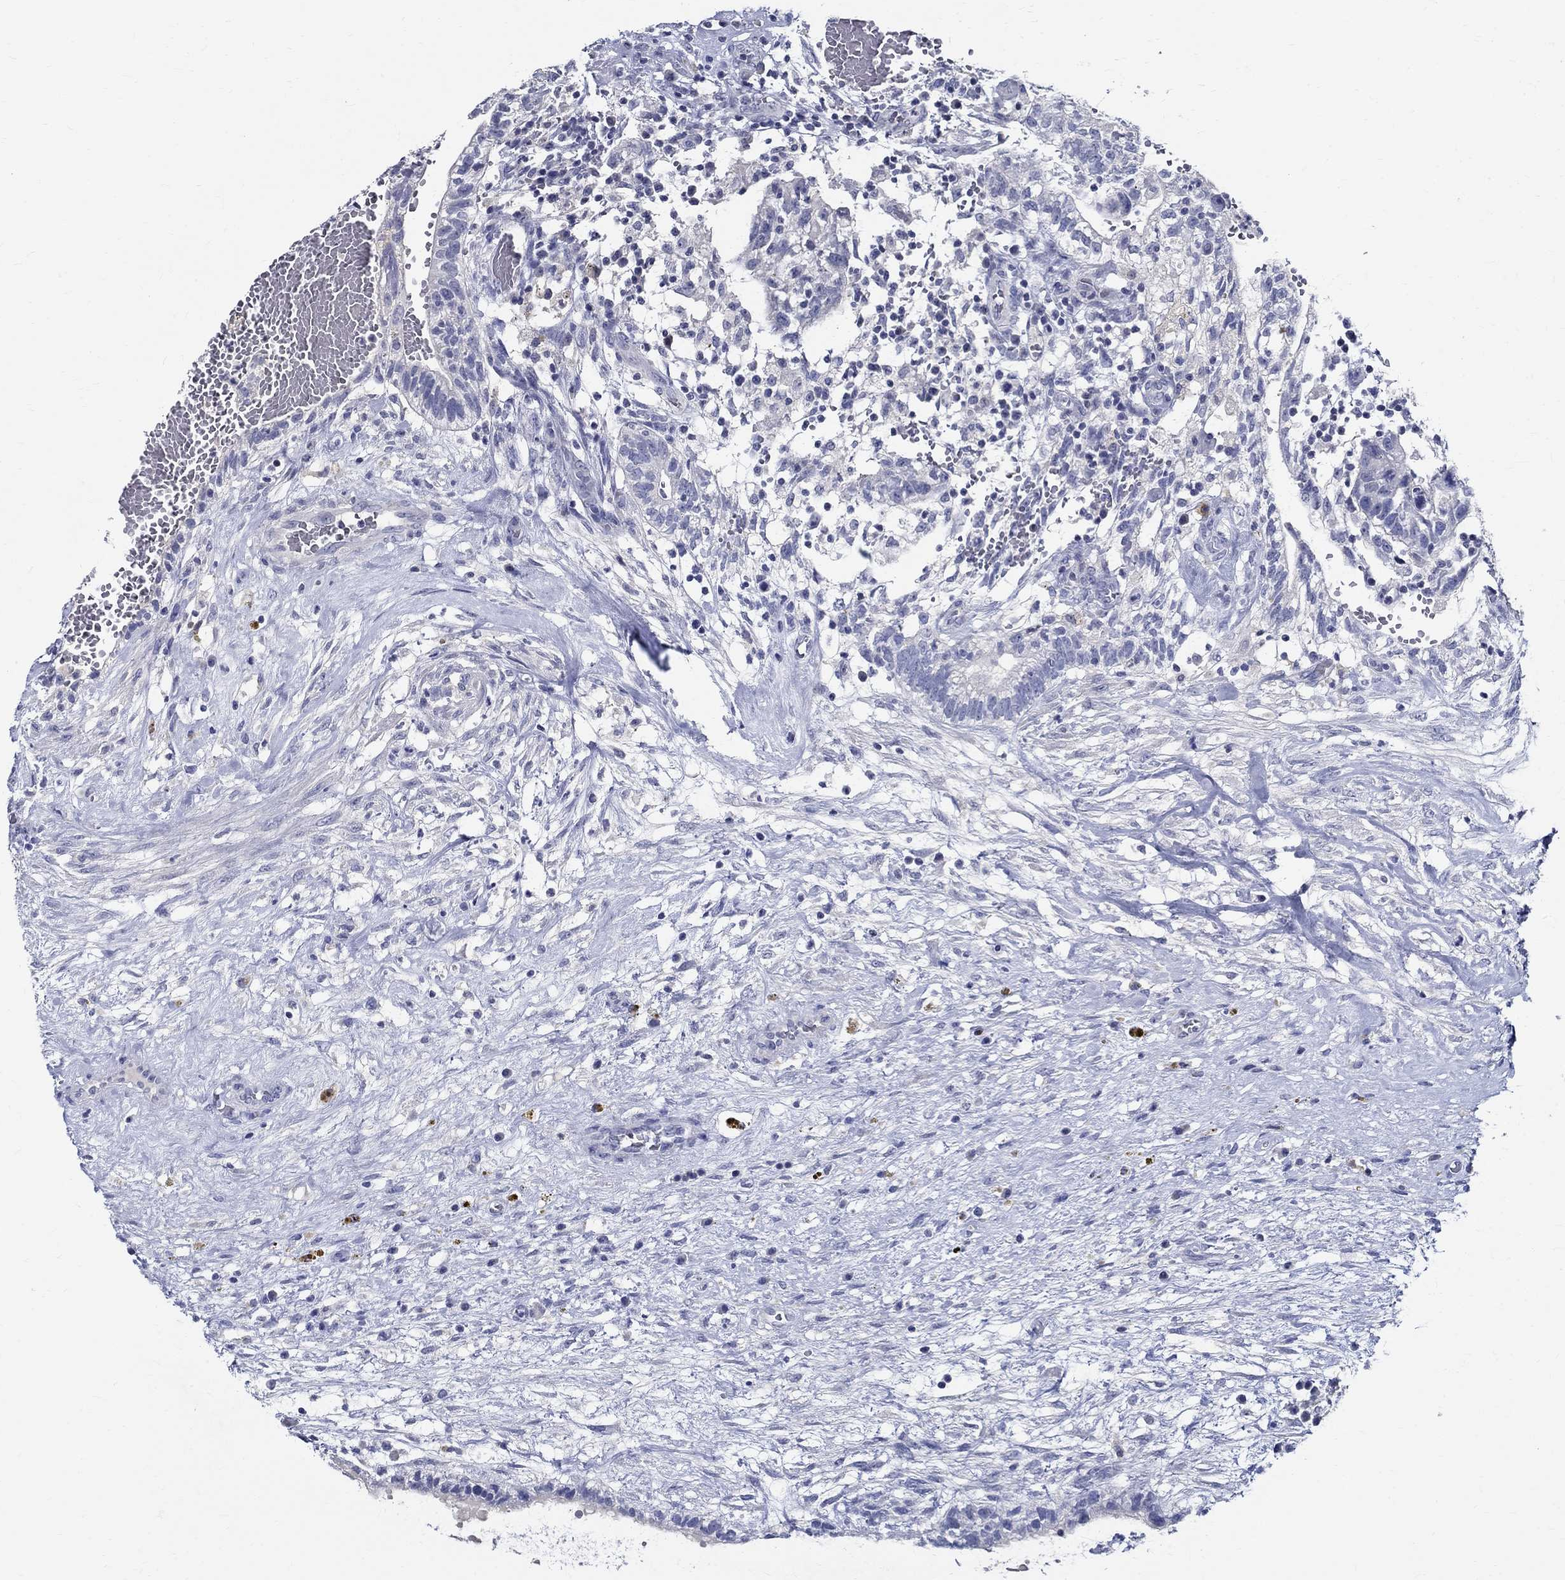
{"staining": {"intensity": "negative", "quantity": "none", "location": "none"}, "tissue": "testis cancer", "cell_type": "Tumor cells", "image_type": "cancer", "snomed": [{"axis": "morphology", "description": "Normal tissue, NOS"}, {"axis": "morphology", "description": "Carcinoma, Embryonal, NOS"}, {"axis": "topography", "description": "Testis"}, {"axis": "topography", "description": "Epididymis"}], "caption": "Testis cancer was stained to show a protein in brown. There is no significant positivity in tumor cells.", "gene": "CETN1", "patient": {"sex": "male", "age": 32}}